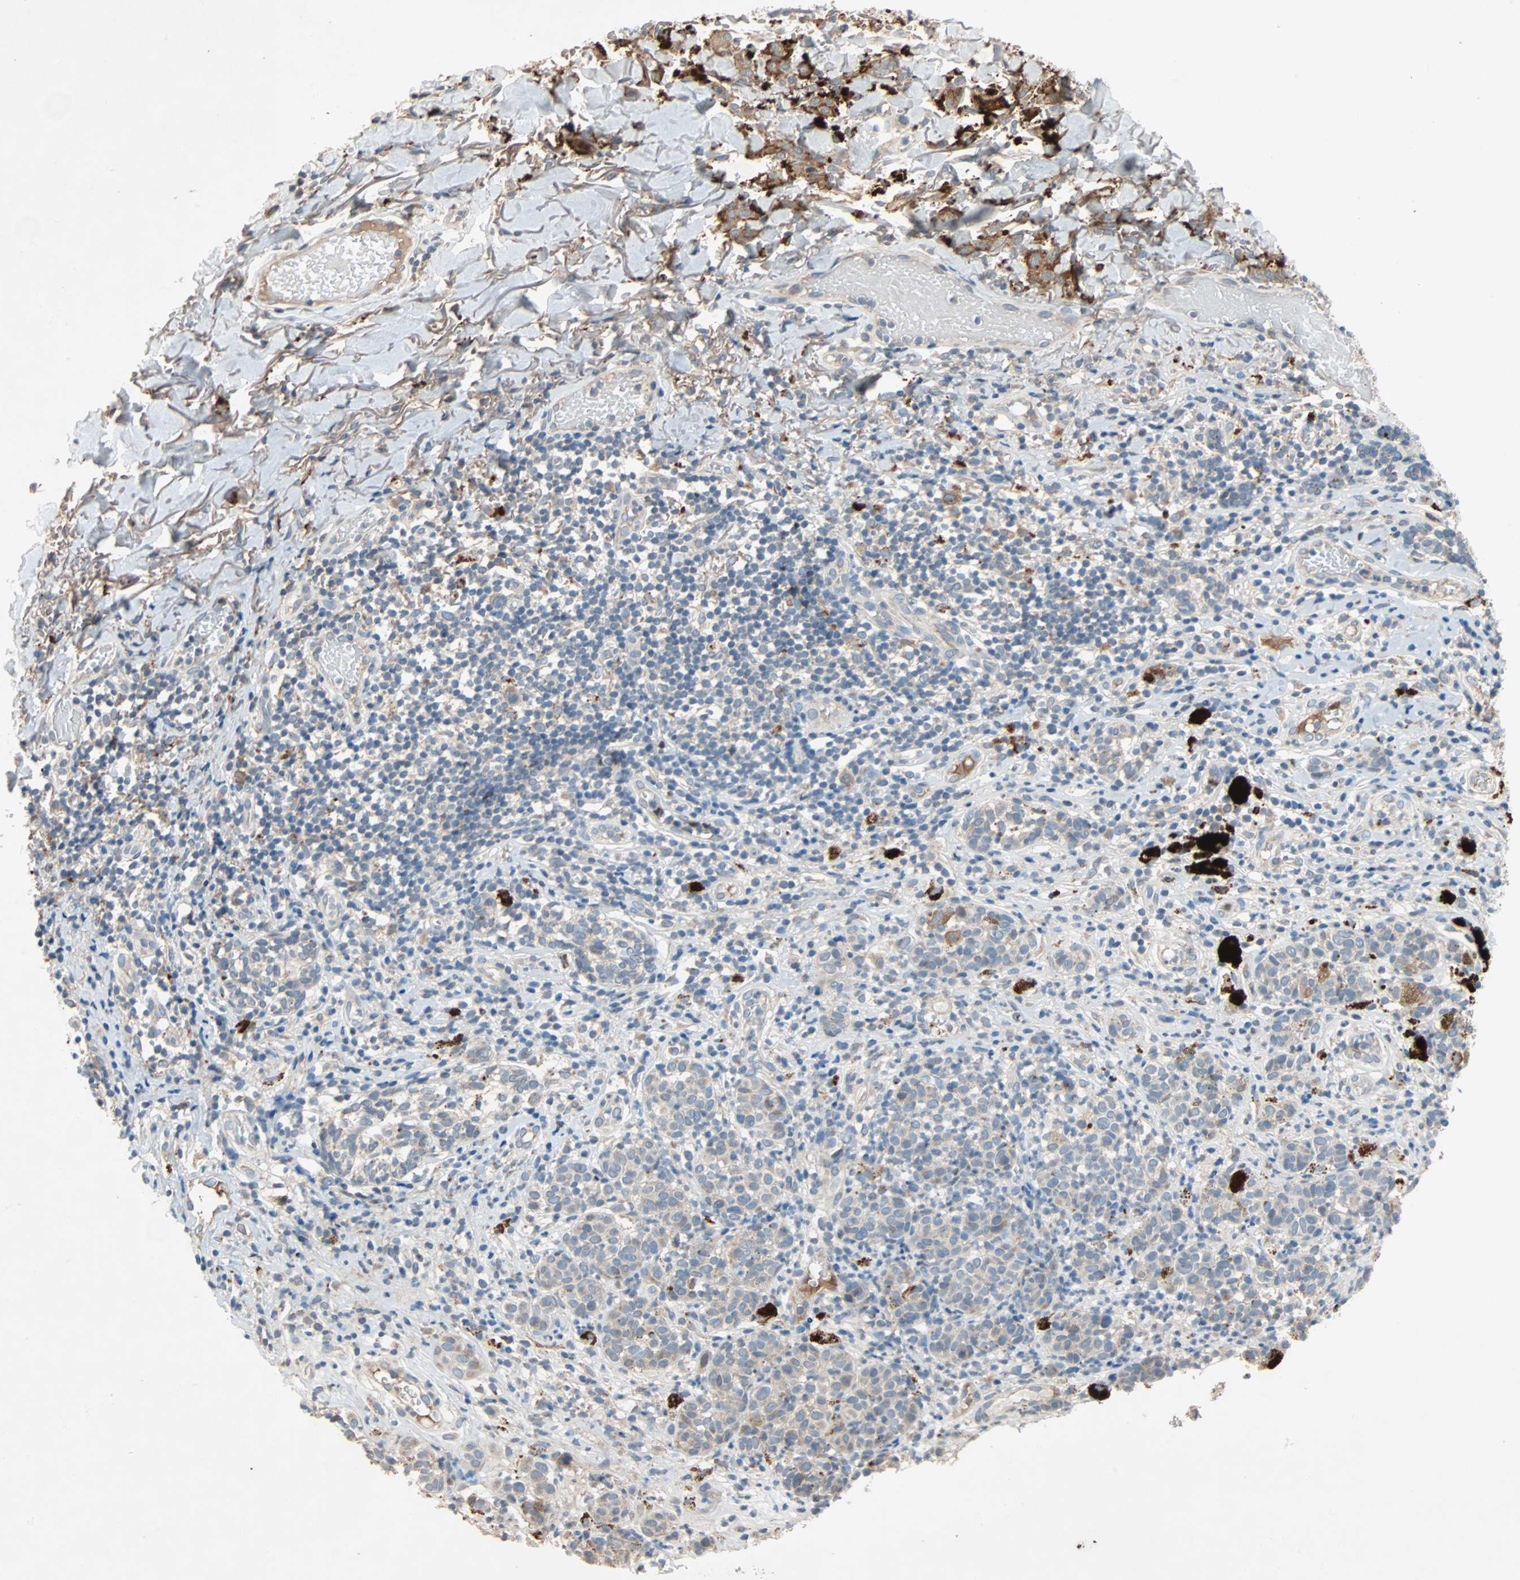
{"staining": {"intensity": "weak", "quantity": ">75%", "location": "cytoplasmic/membranous"}, "tissue": "melanoma", "cell_type": "Tumor cells", "image_type": "cancer", "snomed": [{"axis": "morphology", "description": "Malignant melanoma, NOS"}, {"axis": "topography", "description": "Skin"}], "caption": "Tumor cells show low levels of weak cytoplasmic/membranous positivity in approximately >75% of cells in melanoma.", "gene": "XYLT1", "patient": {"sex": "male", "age": 64}}